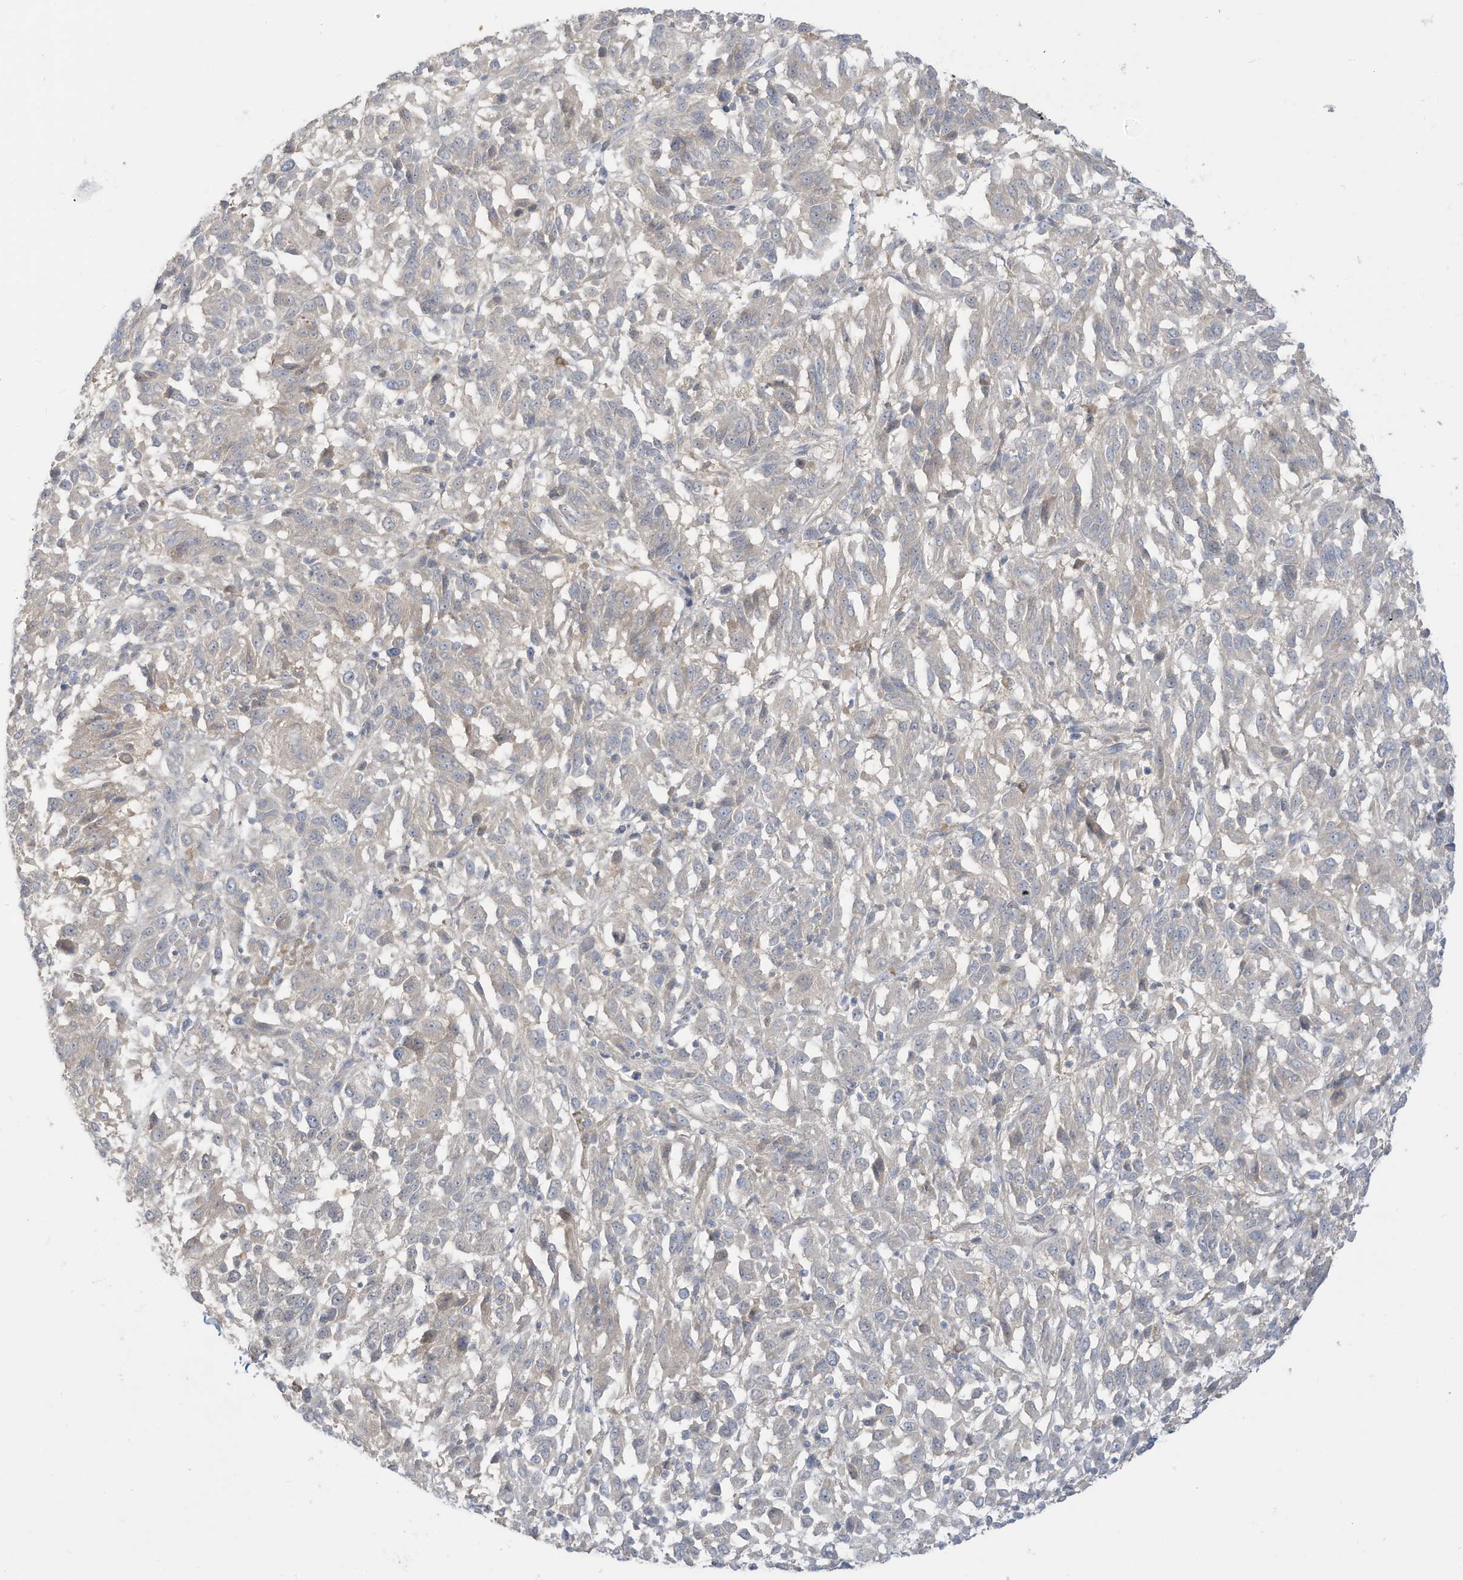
{"staining": {"intensity": "negative", "quantity": "none", "location": "none"}, "tissue": "melanoma", "cell_type": "Tumor cells", "image_type": "cancer", "snomed": [{"axis": "morphology", "description": "Malignant melanoma, NOS"}, {"axis": "topography", "description": "Skin"}], "caption": "This is a image of immunohistochemistry staining of melanoma, which shows no expression in tumor cells.", "gene": "LRRN2", "patient": {"sex": "female", "age": 82}}